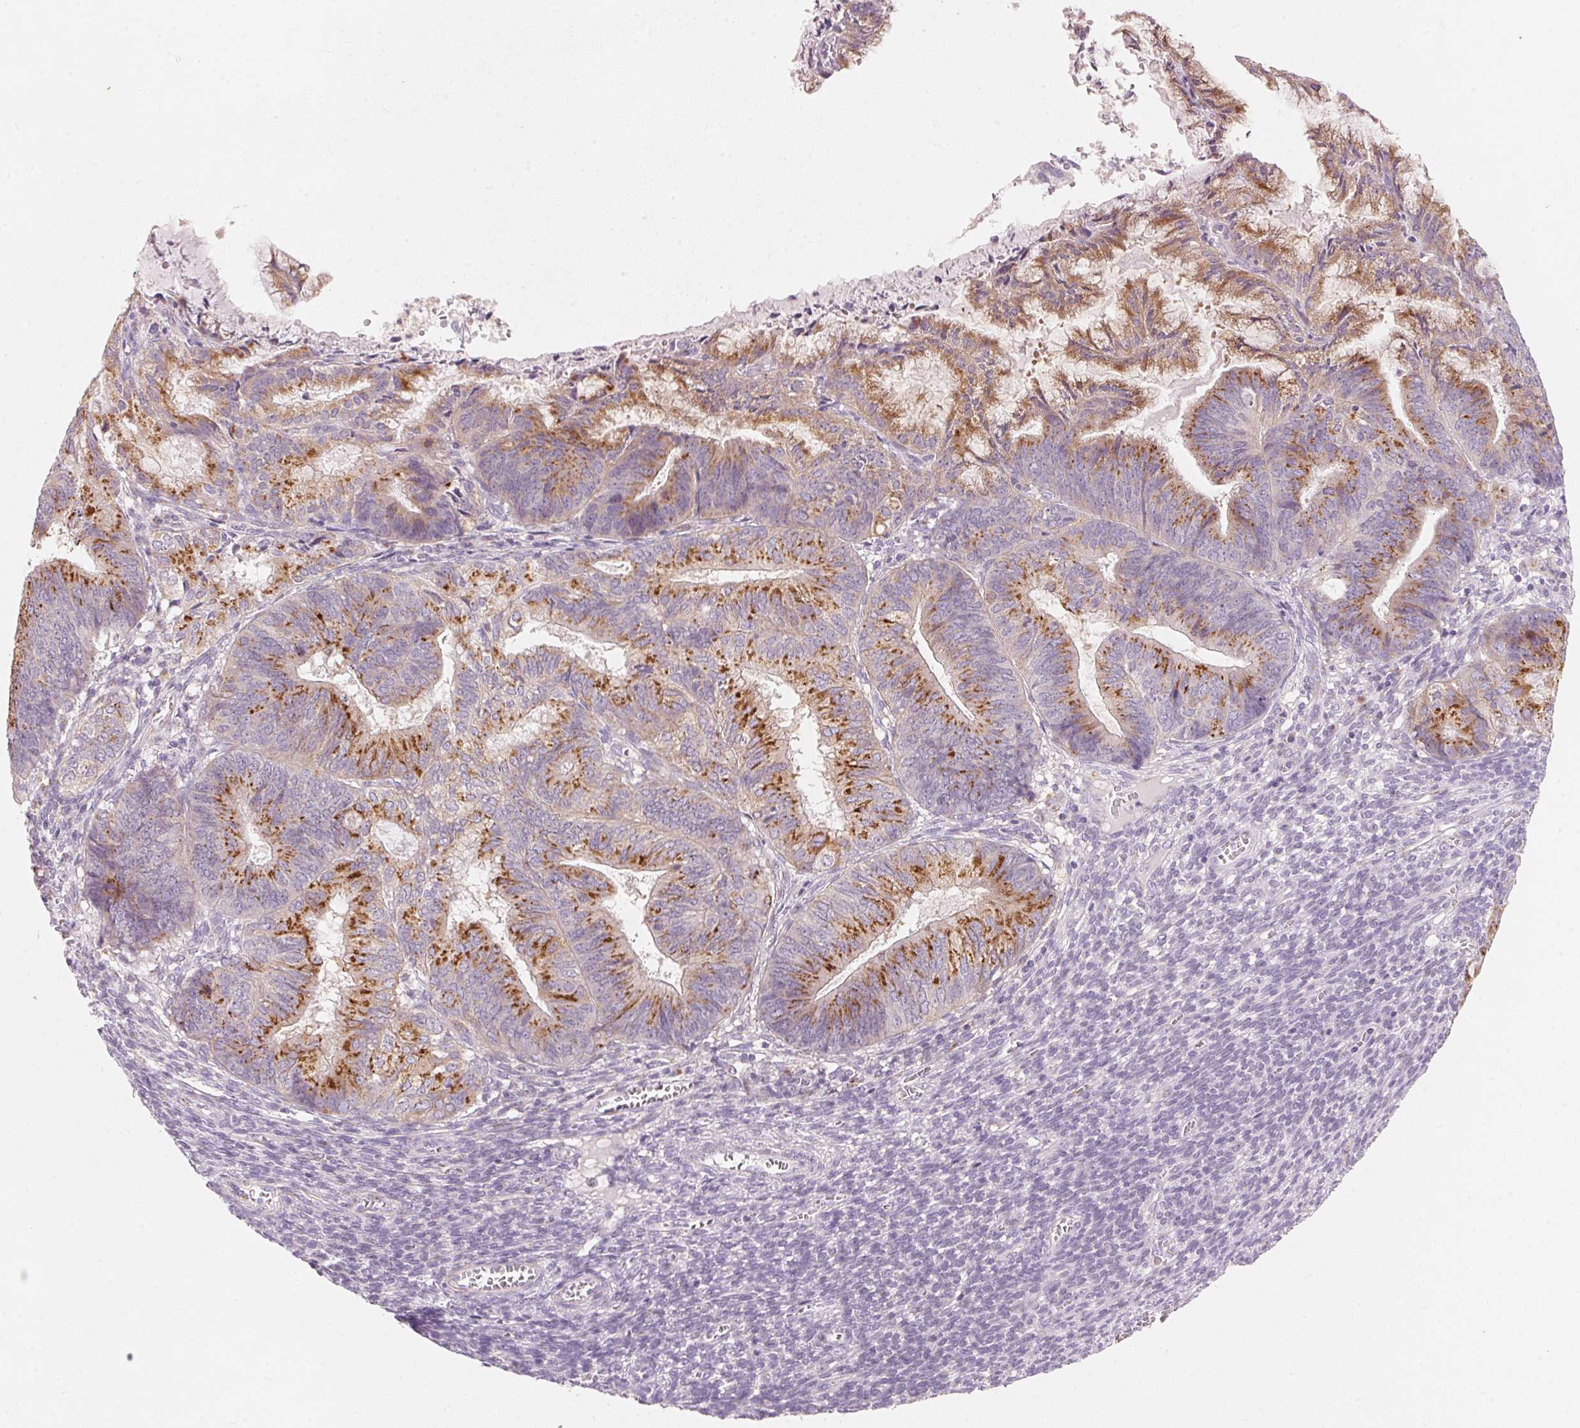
{"staining": {"intensity": "moderate", "quantity": ">75%", "location": "cytoplasmic/membranous"}, "tissue": "endometrial cancer", "cell_type": "Tumor cells", "image_type": "cancer", "snomed": [{"axis": "morphology", "description": "Adenocarcinoma, NOS"}, {"axis": "topography", "description": "Endometrium"}], "caption": "Tumor cells display moderate cytoplasmic/membranous expression in about >75% of cells in endometrial cancer. The staining was performed using DAB, with brown indicating positive protein expression. Nuclei are stained blue with hematoxylin.", "gene": "DRAM2", "patient": {"sex": "female", "age": 86}}